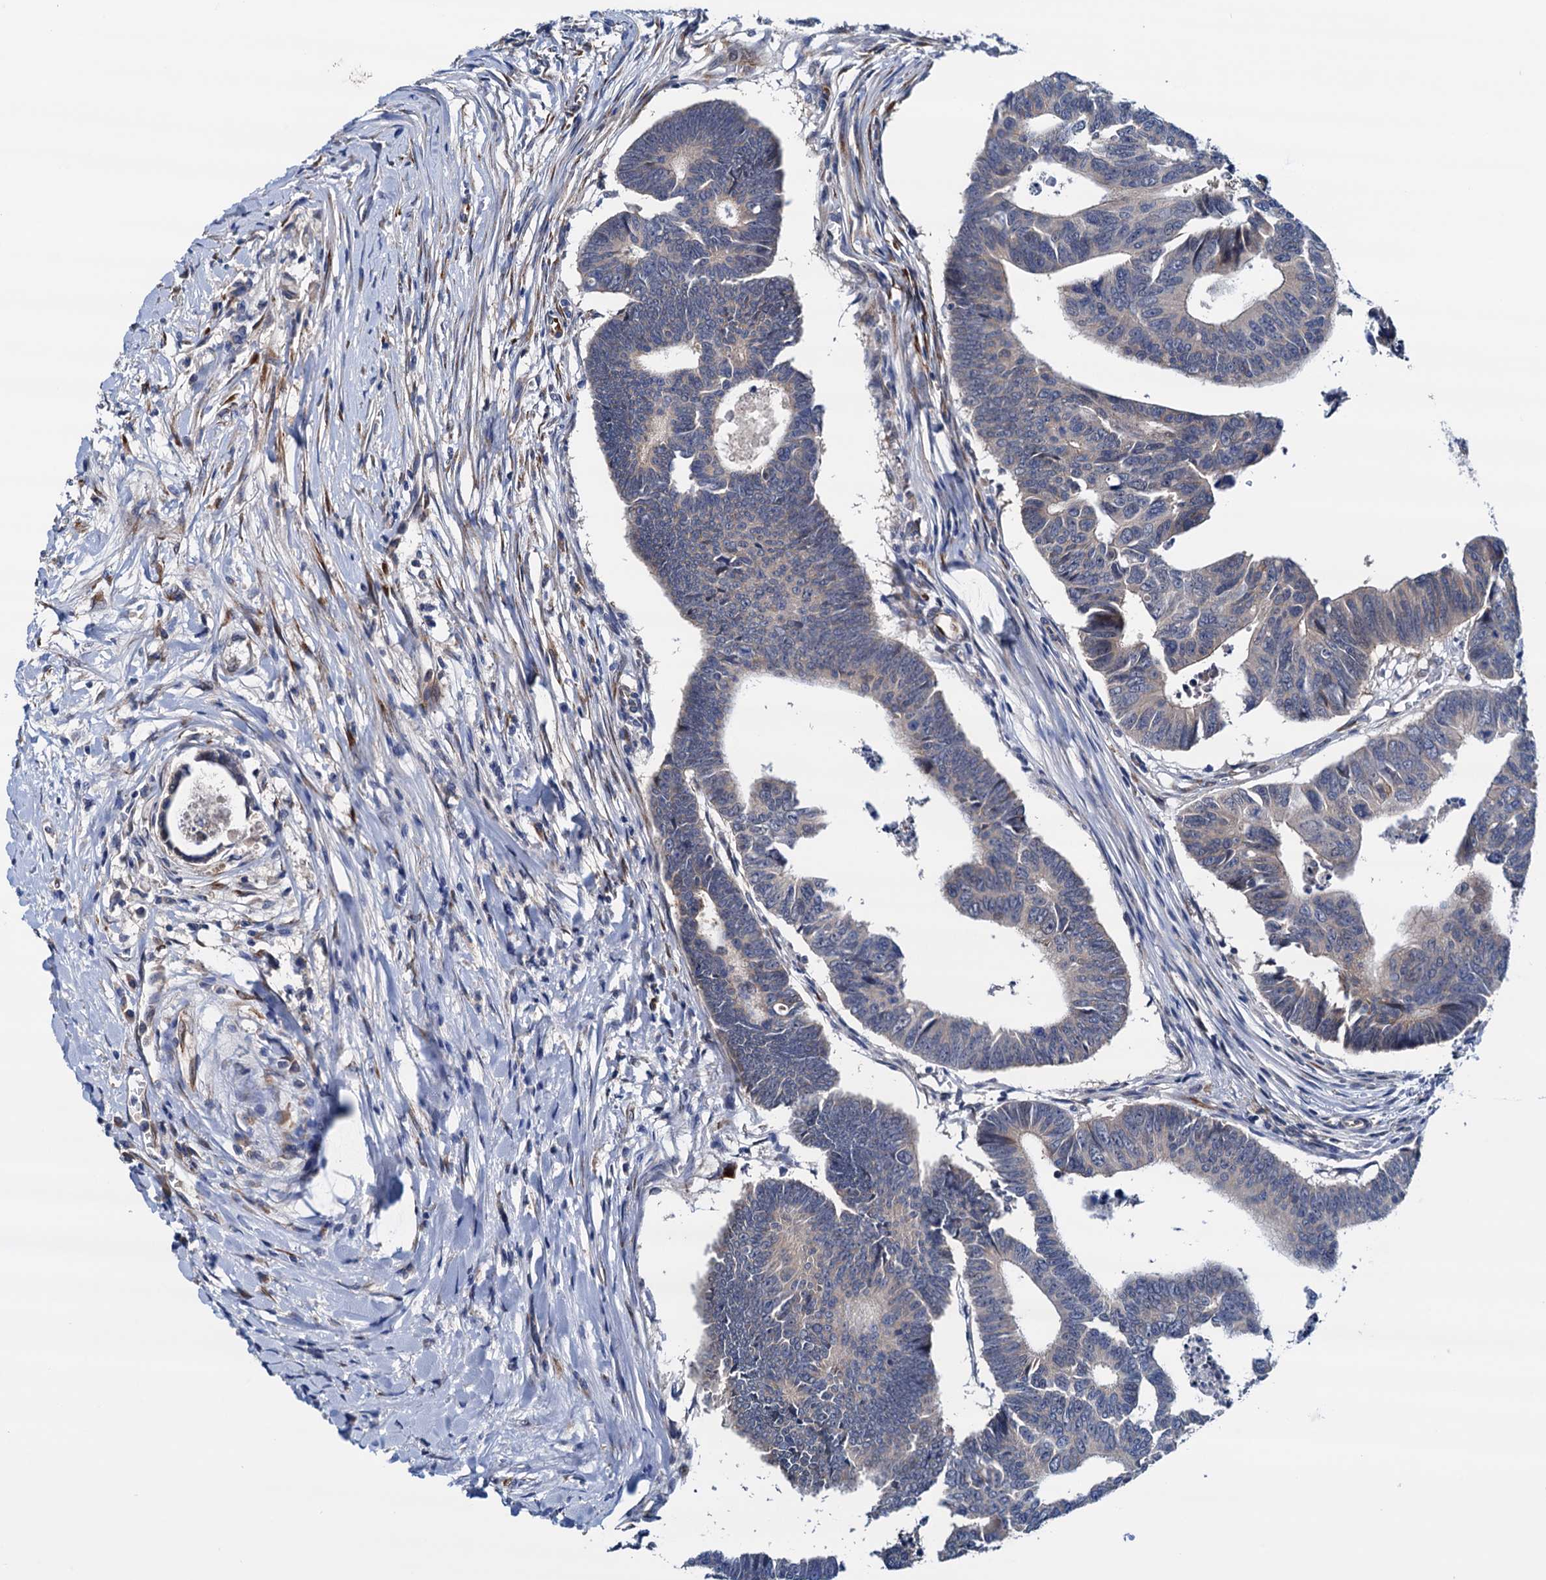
{"staining": {"intensity": "negative", "quantity": "none", "location": "none"}, "tissue": "colorectal cancer", "cell_type": "Tumor cells", "image_type": "cancer", "snomed": [{"axis": "morphology", "description": "Adenocarcinoma, NOS"}, {"axis": "topography", "description": "Rectum"}], "caption": "Immunohistochemistry histopathology image of neoplastic tissue: adenocarcinoma (colorectal) stained with DAB demonstrates no significant protein staining in tumor cells.", "gene": "RASSF9", "patient": {"sex": "female", "age": 65}}